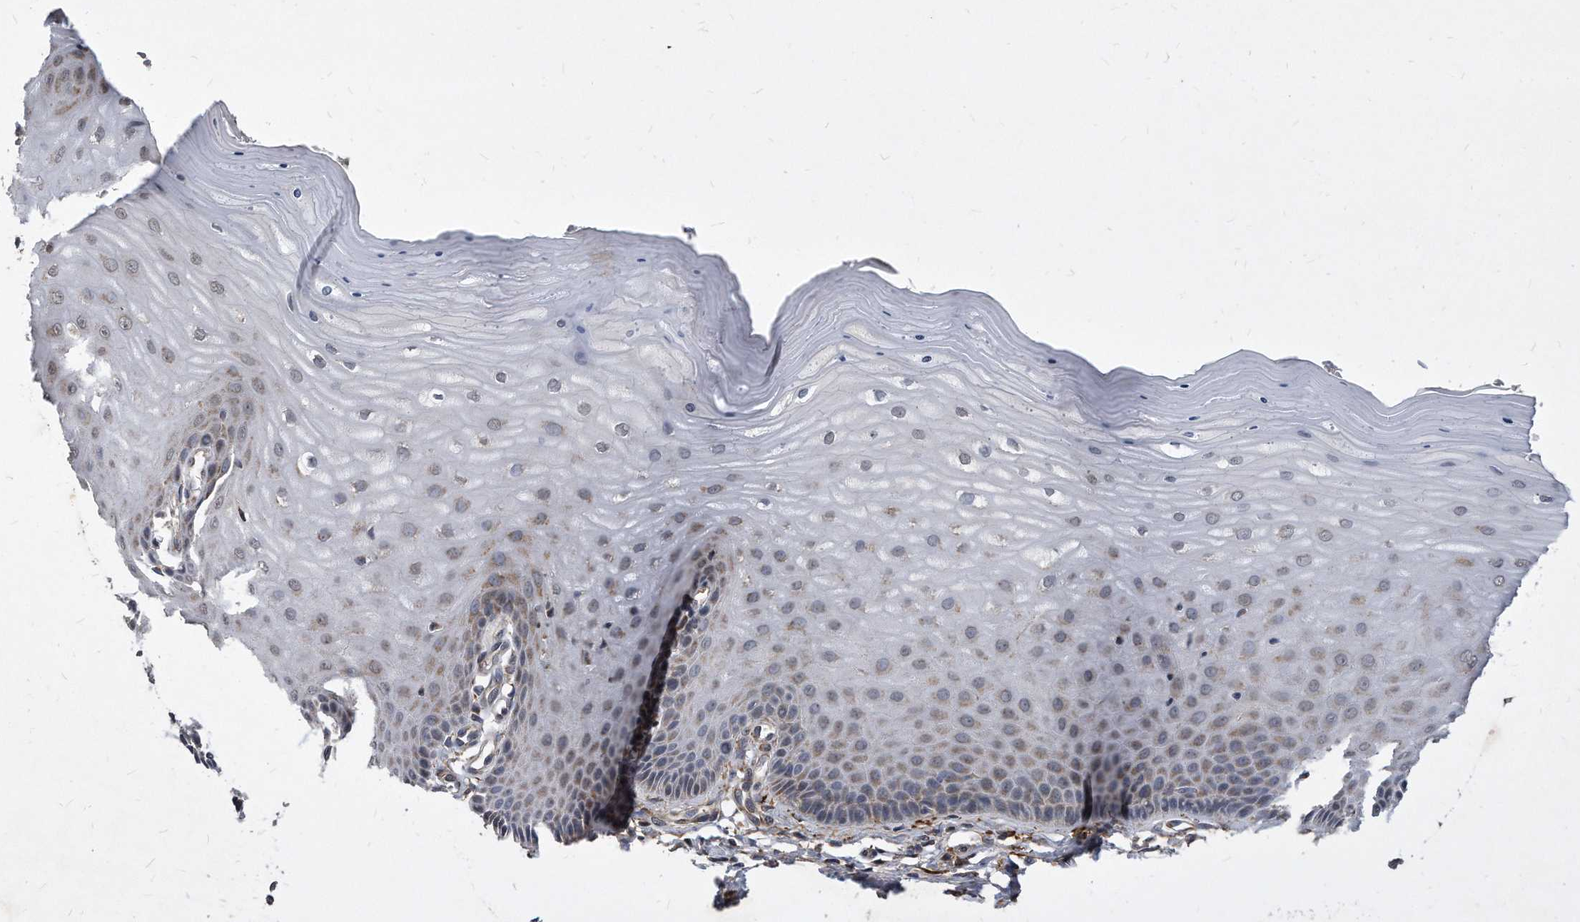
{"staining": {"intensity": "moderate", "quantity": ">75%", "location": "cytoplasmic/membranous"}, "tissue": "cervix", "cell_type": "Glandular cells", "image_type": "normal", "snomed": [{"axis": "morphology", "description": "Normal tissue, NOS"}, {"axis": "topography", "description": "Cervix"}], "caption": "Immunohistochemistry photomicrograph of unremarkable cervix: human cervix stained using immunohistochemistry (IHC) demonstrates medium levels of moderate protein expression localized specifically in the cytoplasmic/membranous of glandular cells, appearing as a cytoplasmic/membranous brown color.", "gene": "SOBP", "patient": {"sex": "female", "age": 55}}